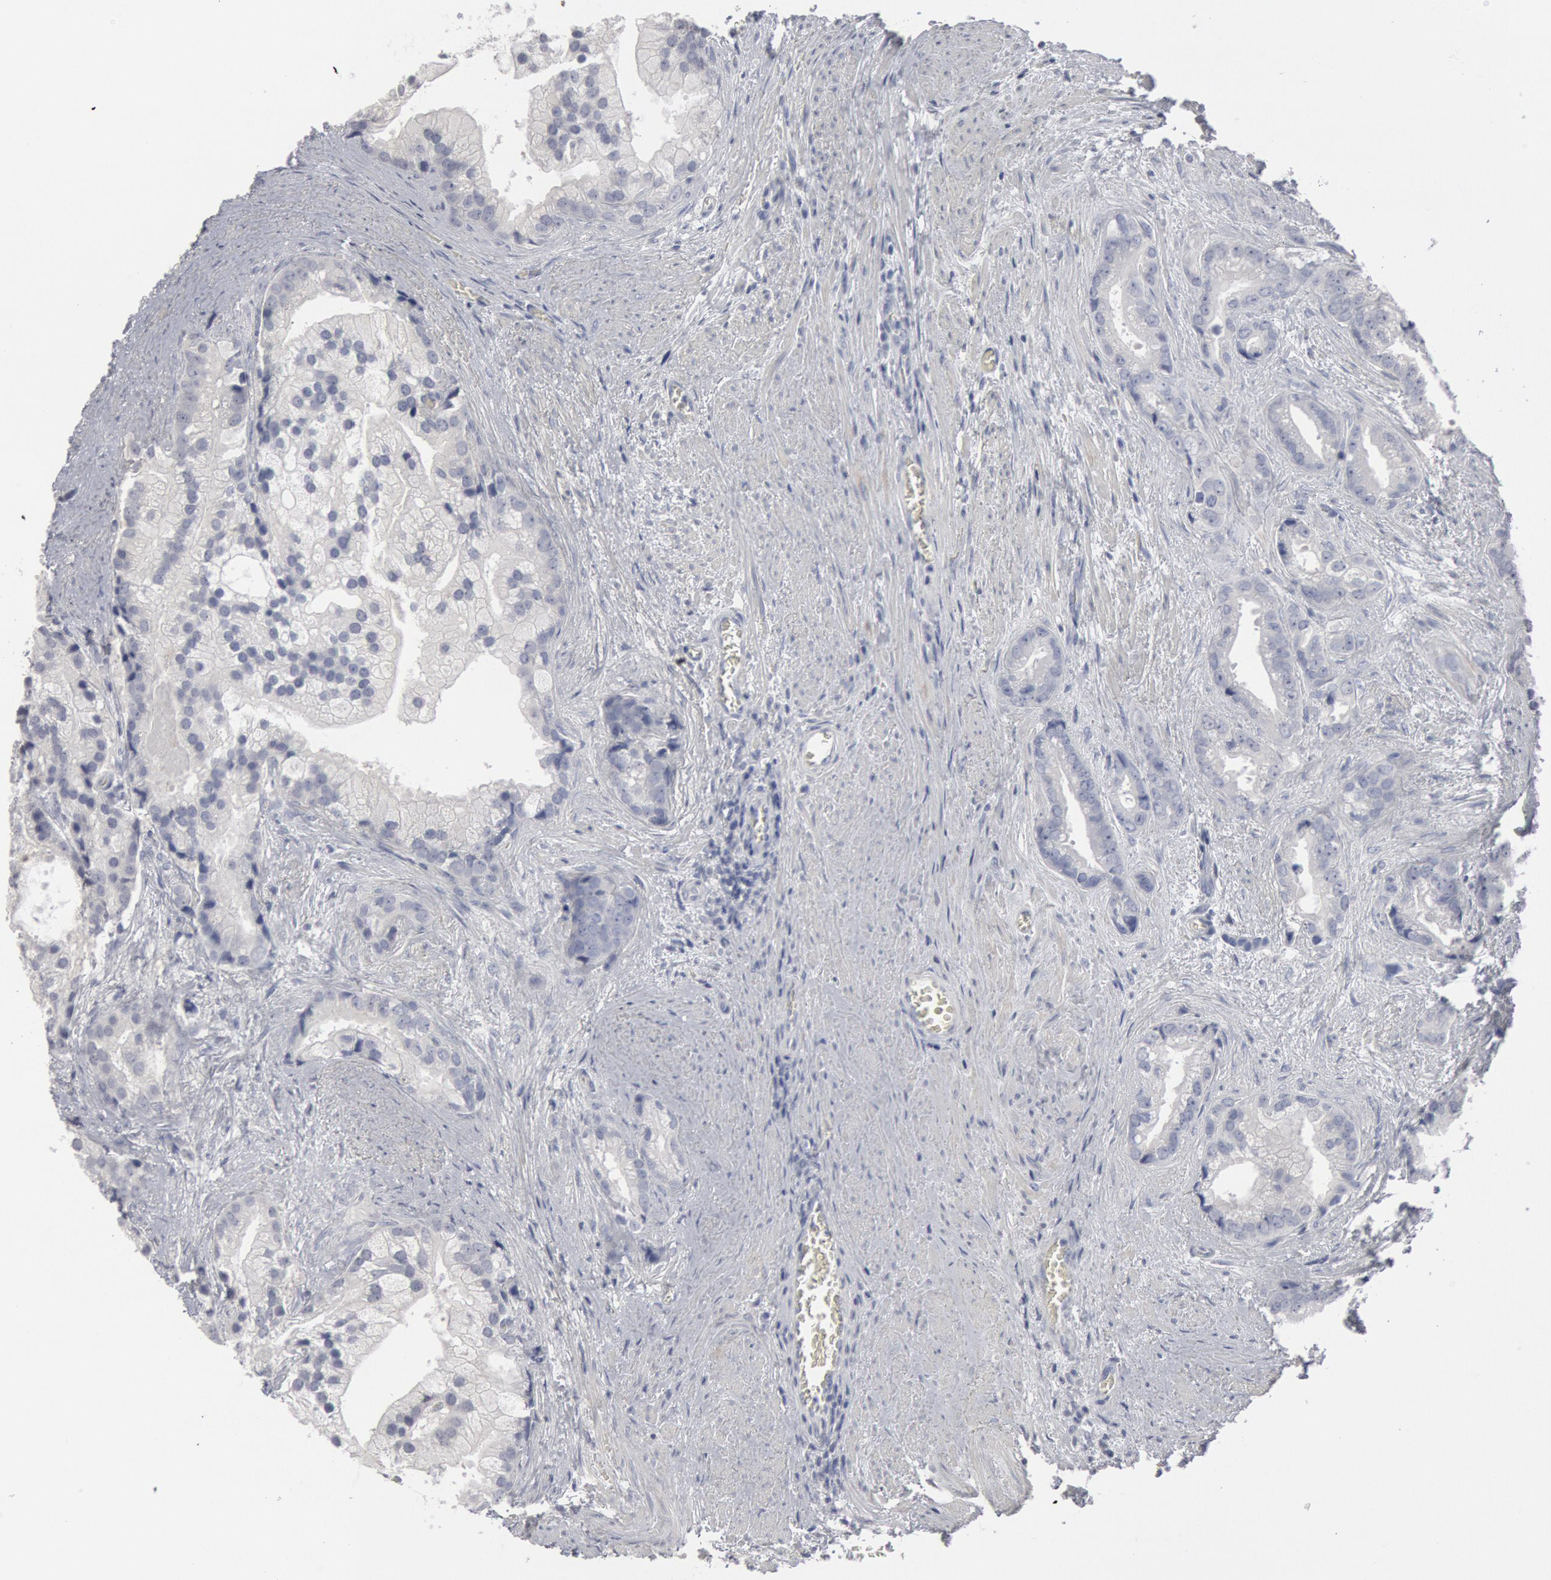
{"staining": {"intensity": "negative", "quantity": "none", "location": "none"}, "tissue": "prostate cancer", "cell_type": "Tumor cells", "image_type": "cancer", "snomed": [{"axis": "morphology", "description": "Adenocarcinoma, Low grade"}, {"axis": "topography", "description": "Prostate"}], "caption": "Immunohistochemical staining of adenocarcinoma (low-grade) (prostate) displays no significant staining in tumor cells.", "gene": "DMC1", "patient": {"sex": "male", "age": 71}}